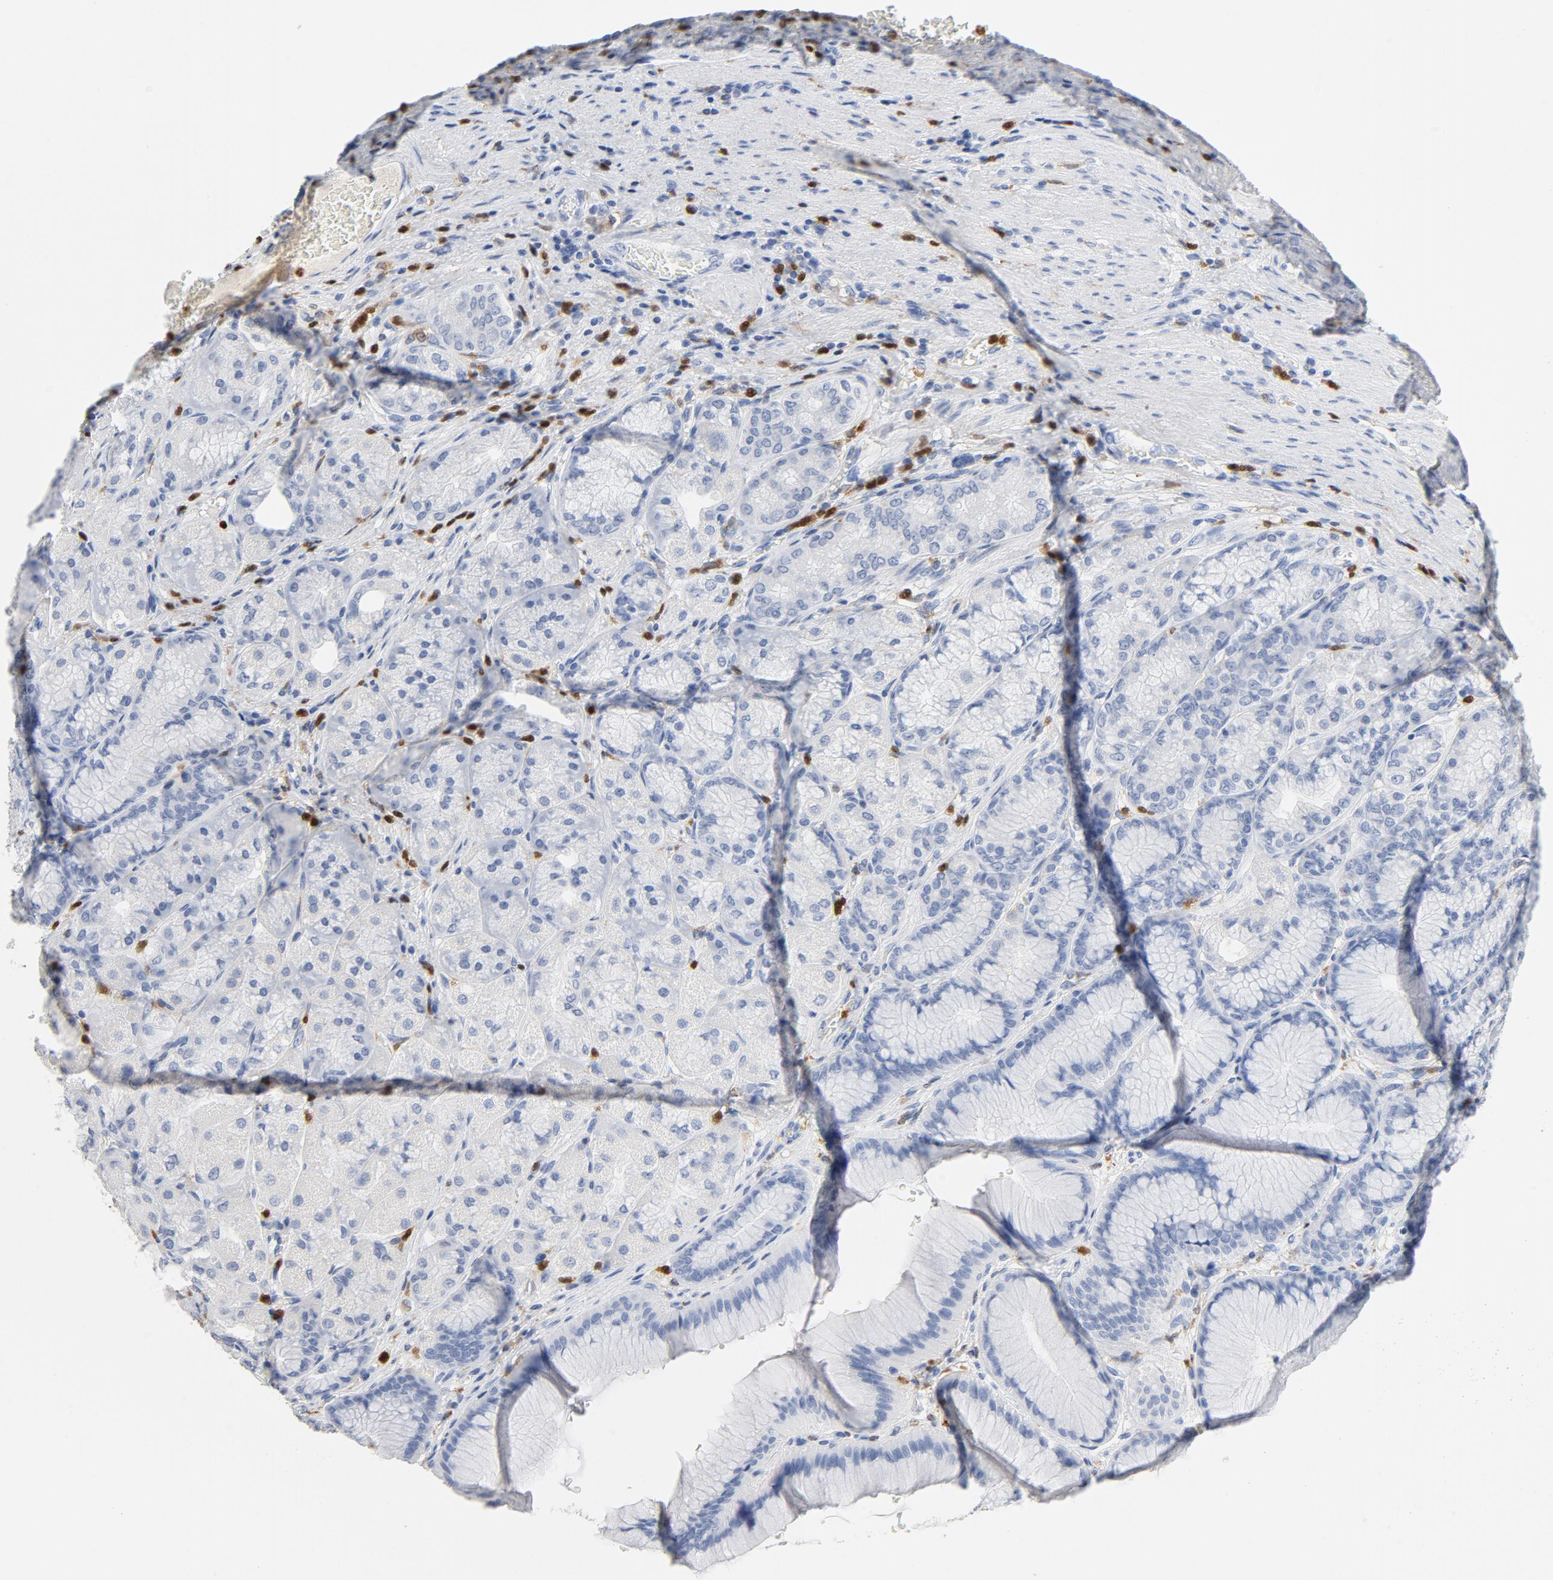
{"staining": {"intensity": "negative", "quantity": "none", "location": "none"}, "tissue": "stomach", "cell_type": "Glandular cells", "image_type": "normal", "snomed": [{"axis": "morphology", "description": "Normal tissue, NOS"}, {"axis": "morphology", "description": "Adenocarcinoma, NOS"}, {"axis": "topography", "description": "Stomach"}, {"axis": "topography", "description": "Stomach, lower"}], "caption": "Glandular cells show no significant positivity in unremarkable stomach.", "gene": "NCF1", "patient": {"sex": "female", "age": 65}}